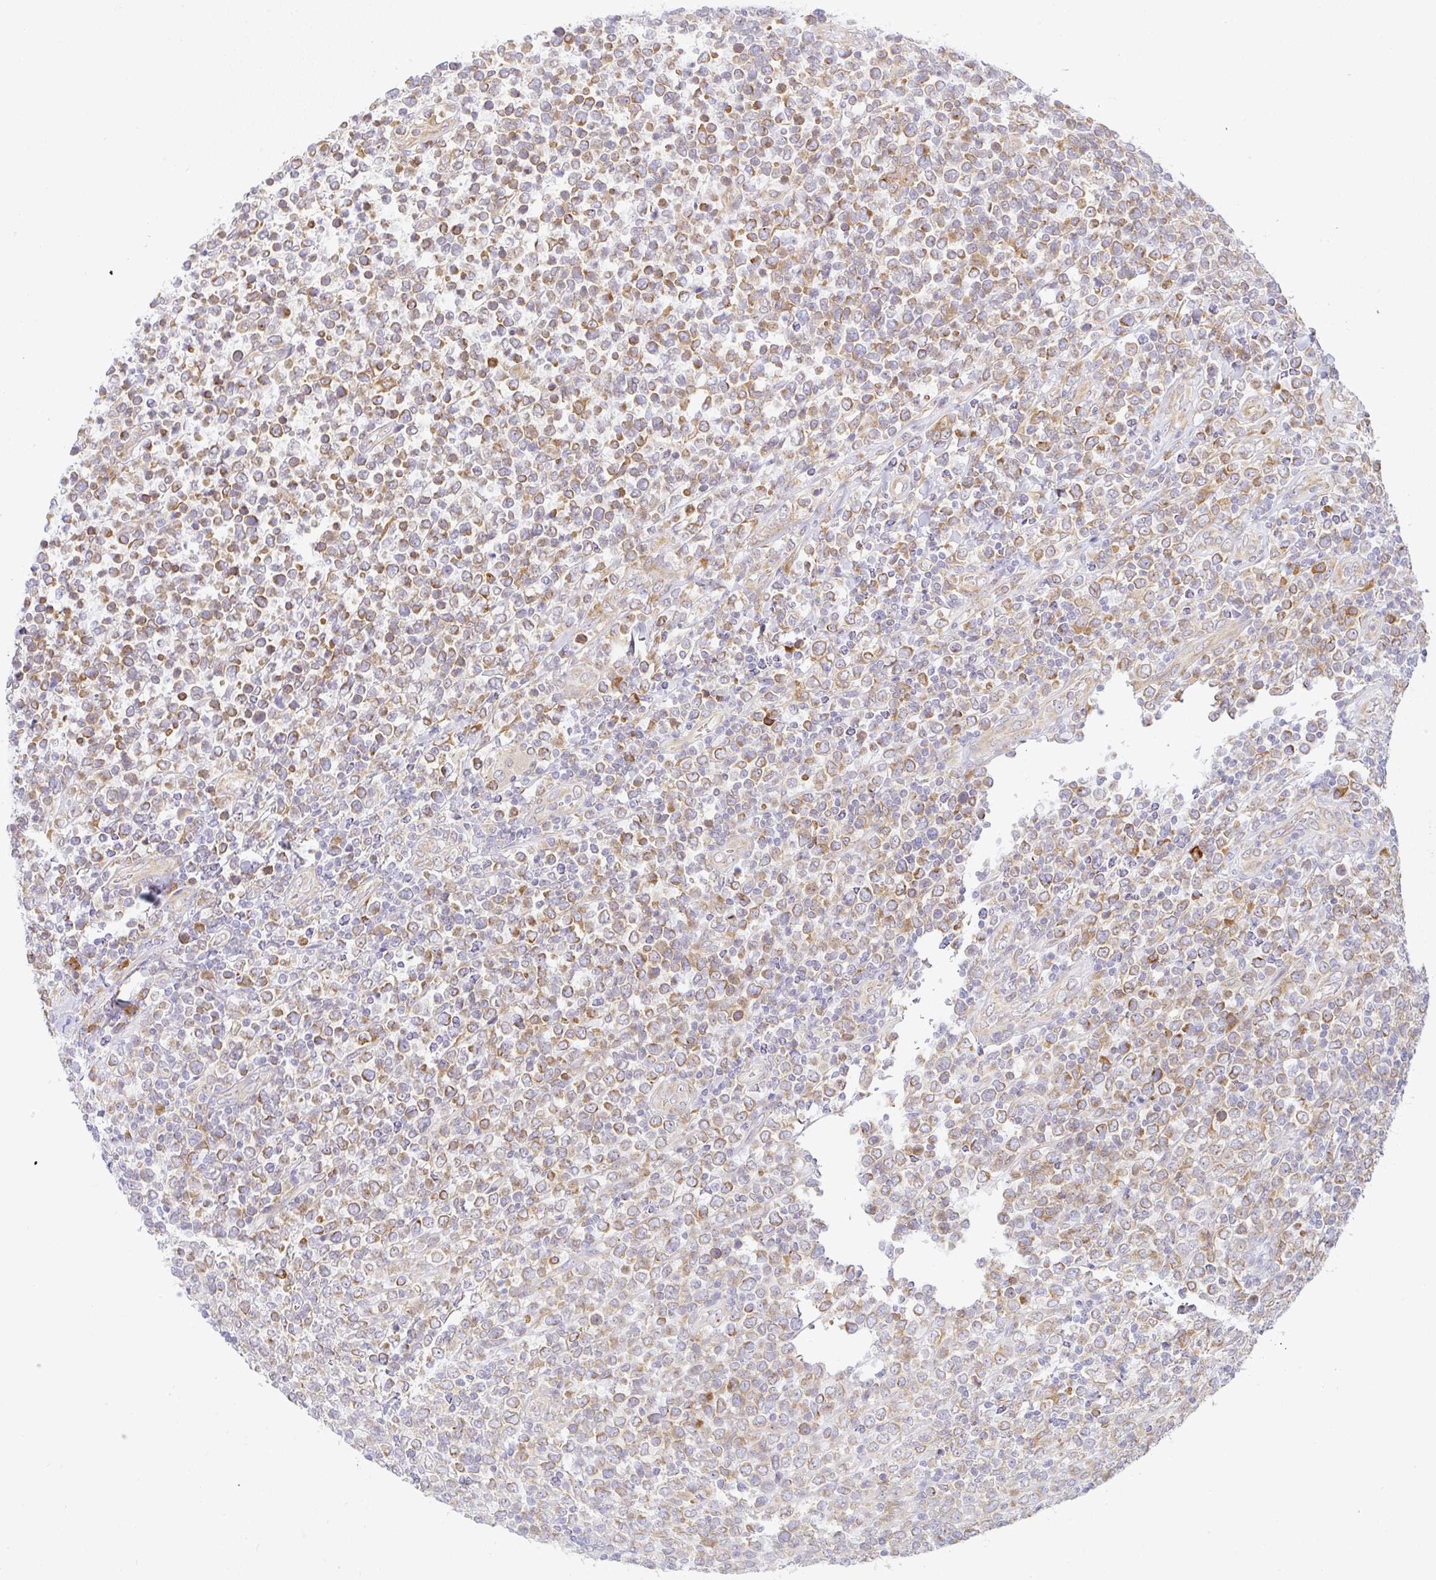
{"staining": {"intensity": "moderate", "quantity": ">75%", "location": "cytoplasmic/membranous"}, "tissue": "lymphoma", "cell_type": "Tumor cells", "image_type": "cancer", "snomed": [{"axis": "morphology", "description": "Malignant lymphoma, non-Hodgkin's type, High grade"}, {"axis": "topography", "description": "Soft tissue"}], "caption": "Immunohistochemical staining of human malignant lymphoma, non-Hodgkin's type (high-grade) demonstrates medium levels of moderate cytoplasmic/membranous positivity in approximately >75% of tumor cells.", "gene": "DERL2", "patient": {"sex": "female", "age": 56}}